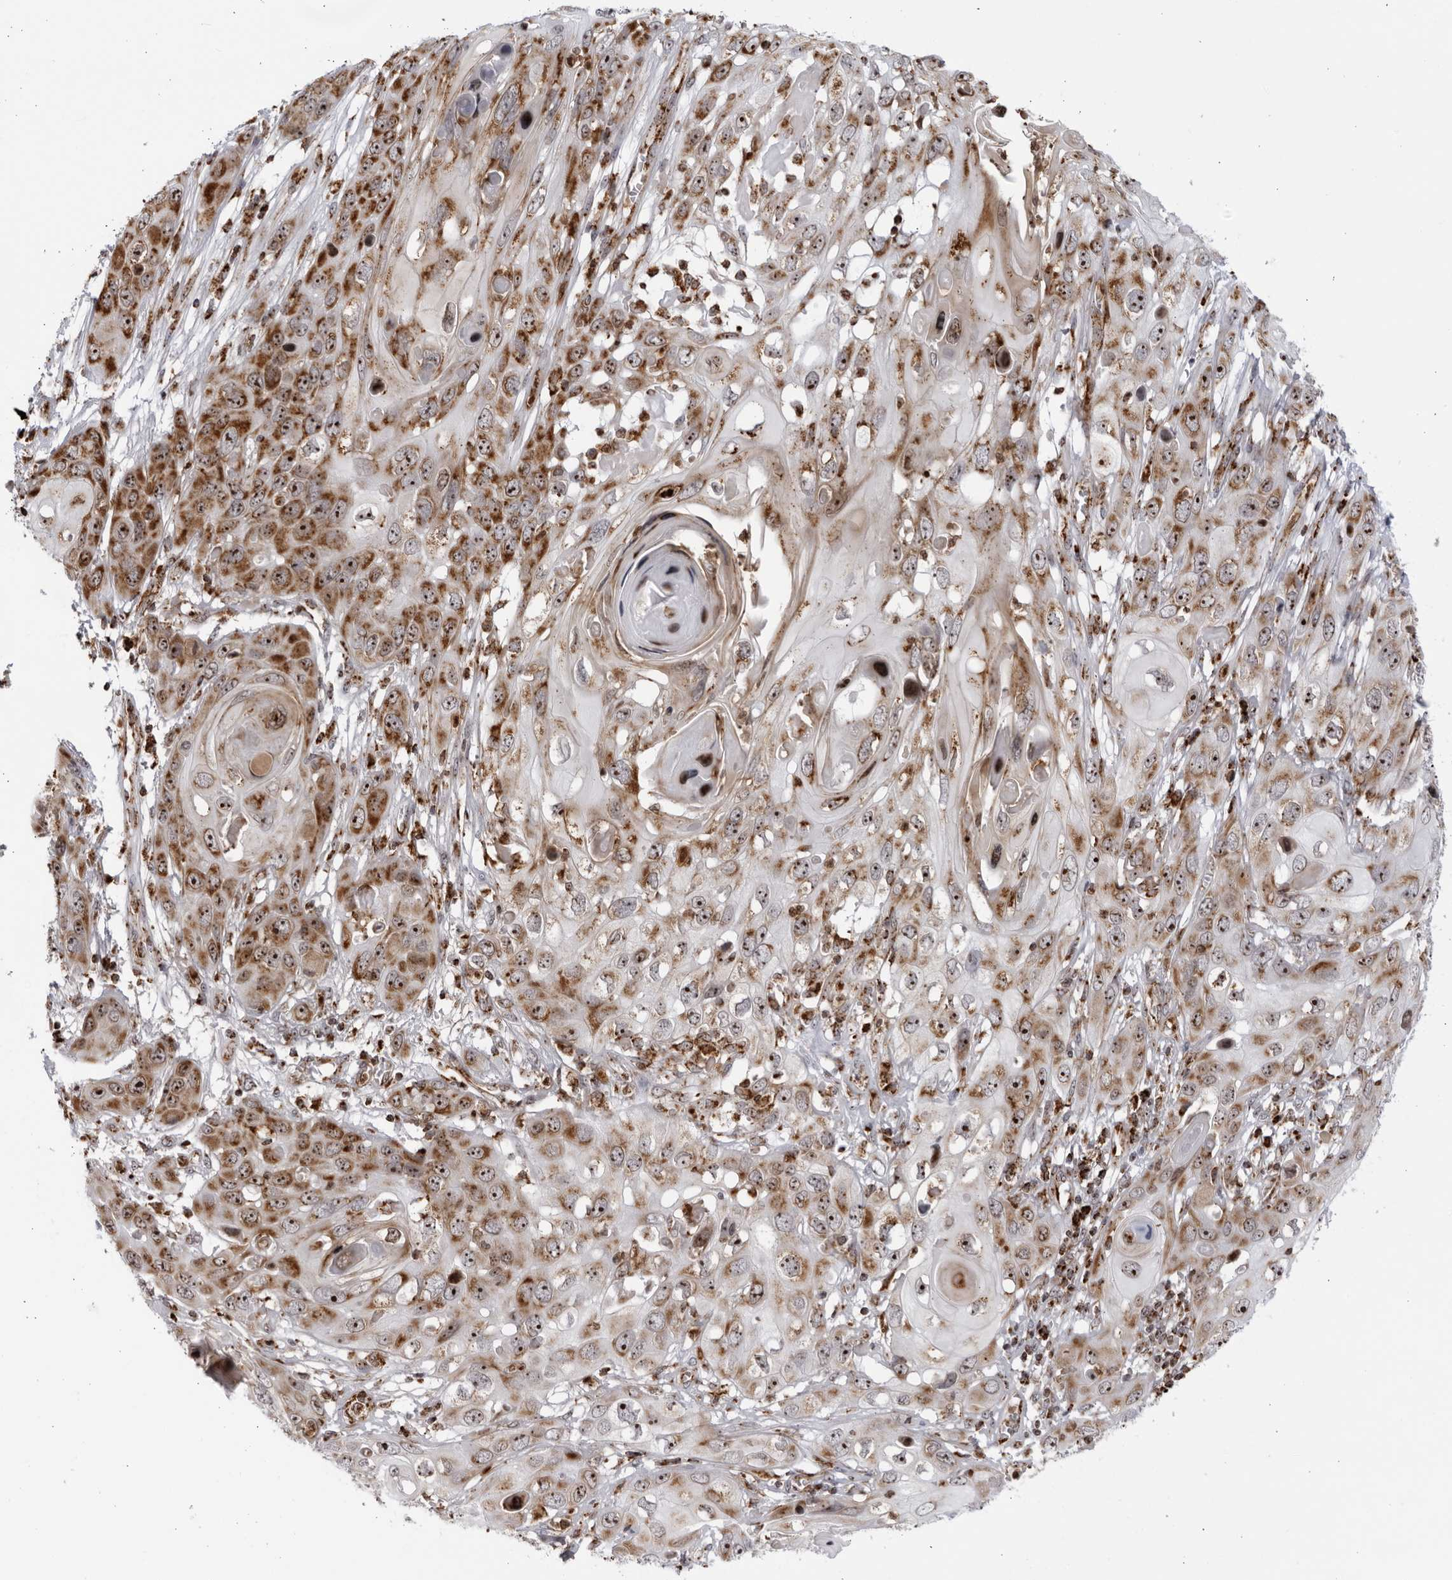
{"staining": {"intensity": "moderate", "quantity": ">75%", "location": "cytoplasmic/membranous,nuclear"}, "tissue": "skin cancer", "cell_type": "Tumor cells", "image_type": "cancer", "snomed": [{"axis": "morphology", "description": "Squamous cell carcinoma, NOS"}, {"axis": "topography", "description": "Skin"}], "caption": "An image of human skin squamous cell carcinoma stained for a protein exhibits moderate cytoplasmic/membranous and nuclear brown staining in tumor cells.", "gene": "RBM34", "patient": {"sex": "male", "age": 55}}